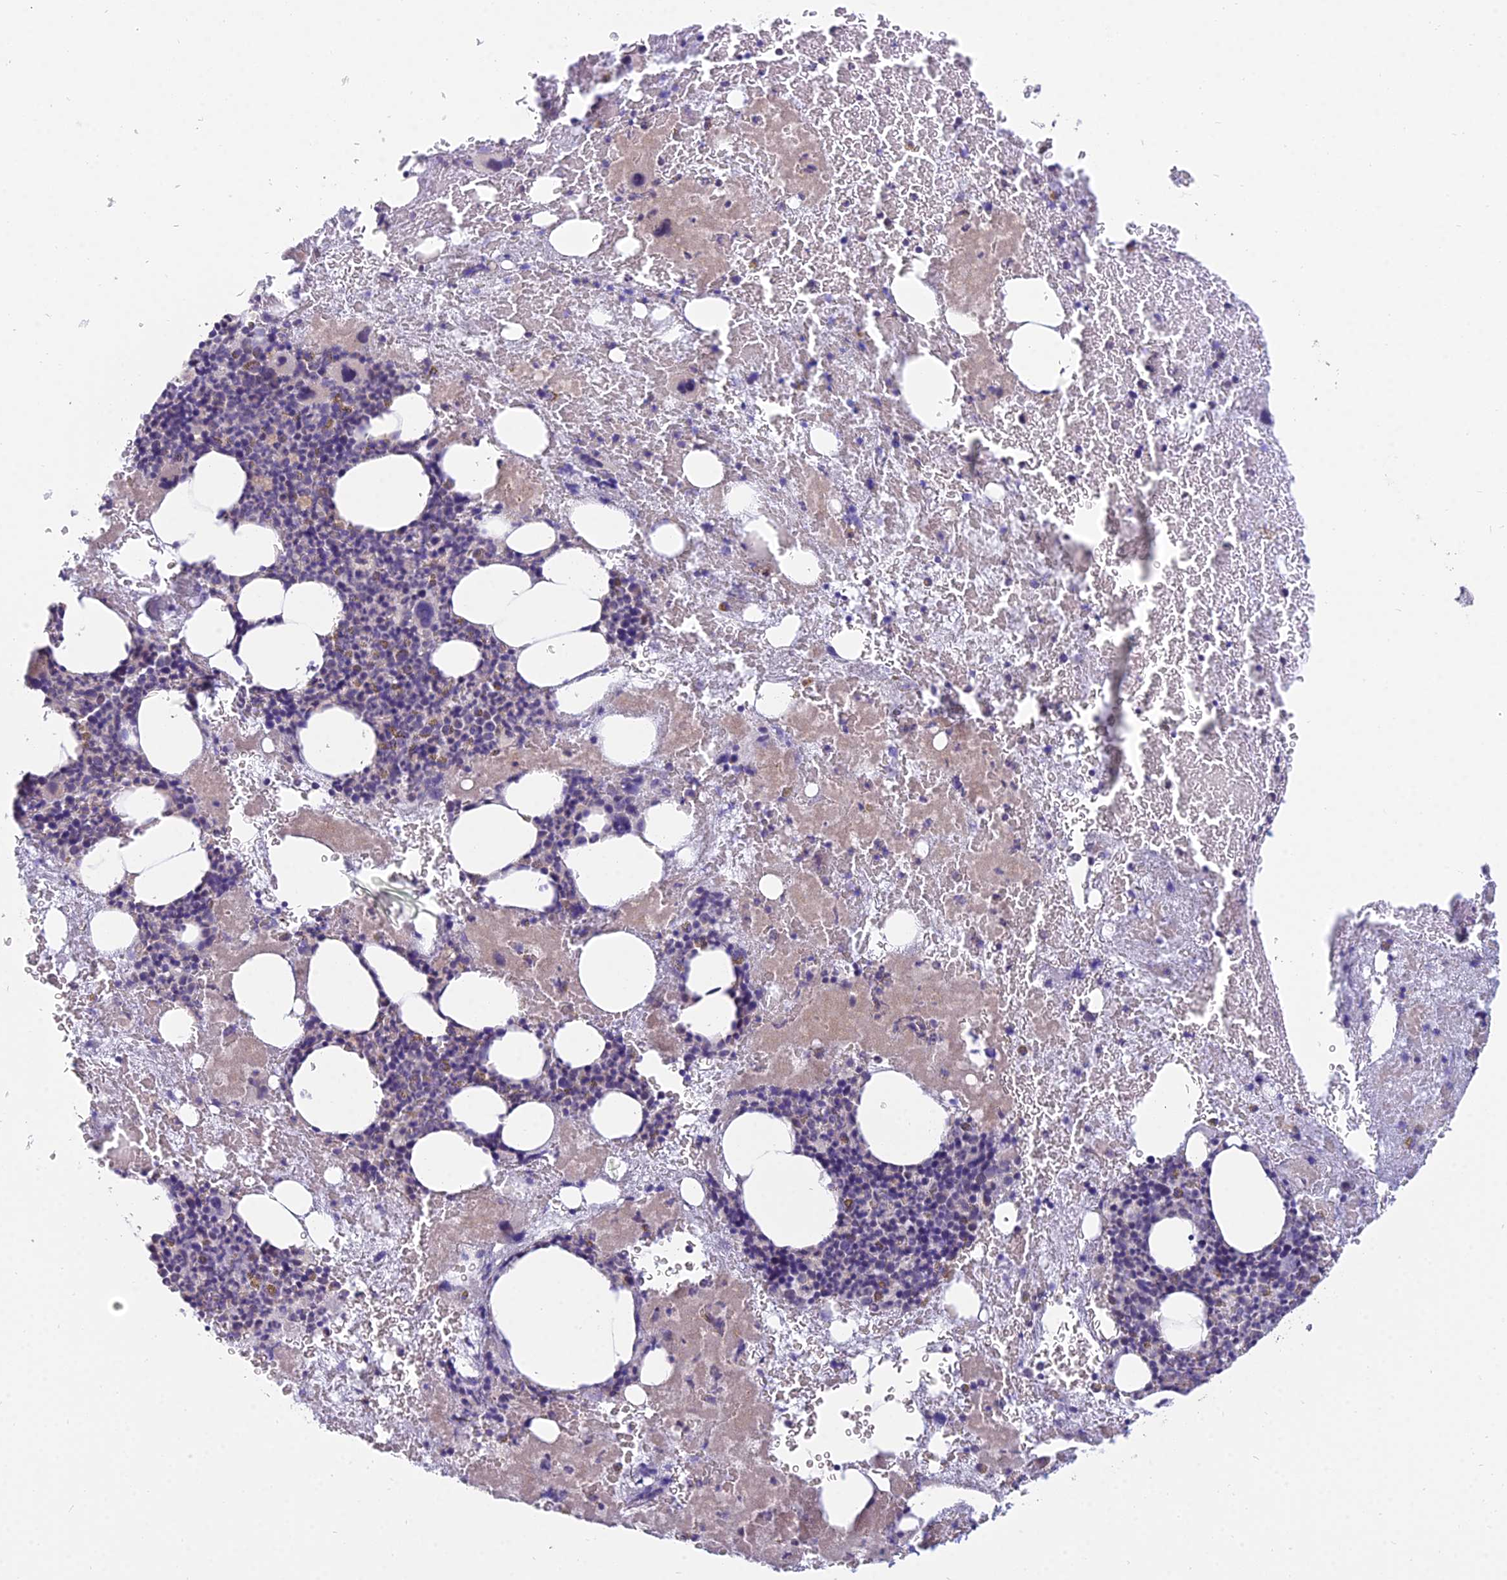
{"staining": {"intensity": "negative", "quantity": "none", "location": "none"}, "tissue": "bone marrow", "cell_type": "Hematopoietic cells", "image_type": "normal", "snomed": [{"axis": "morphology", "description": "Normal tissue, NOS"}, {"axis": "topography", "description": "Bone marrow"}], "caption": "This is a image of immunohistochemistry staining of normal bone marrow, which shows no expression in hematopoietic cells.", "gene": "CFAP206", "patient": {"sex": "male", "age": 53}}